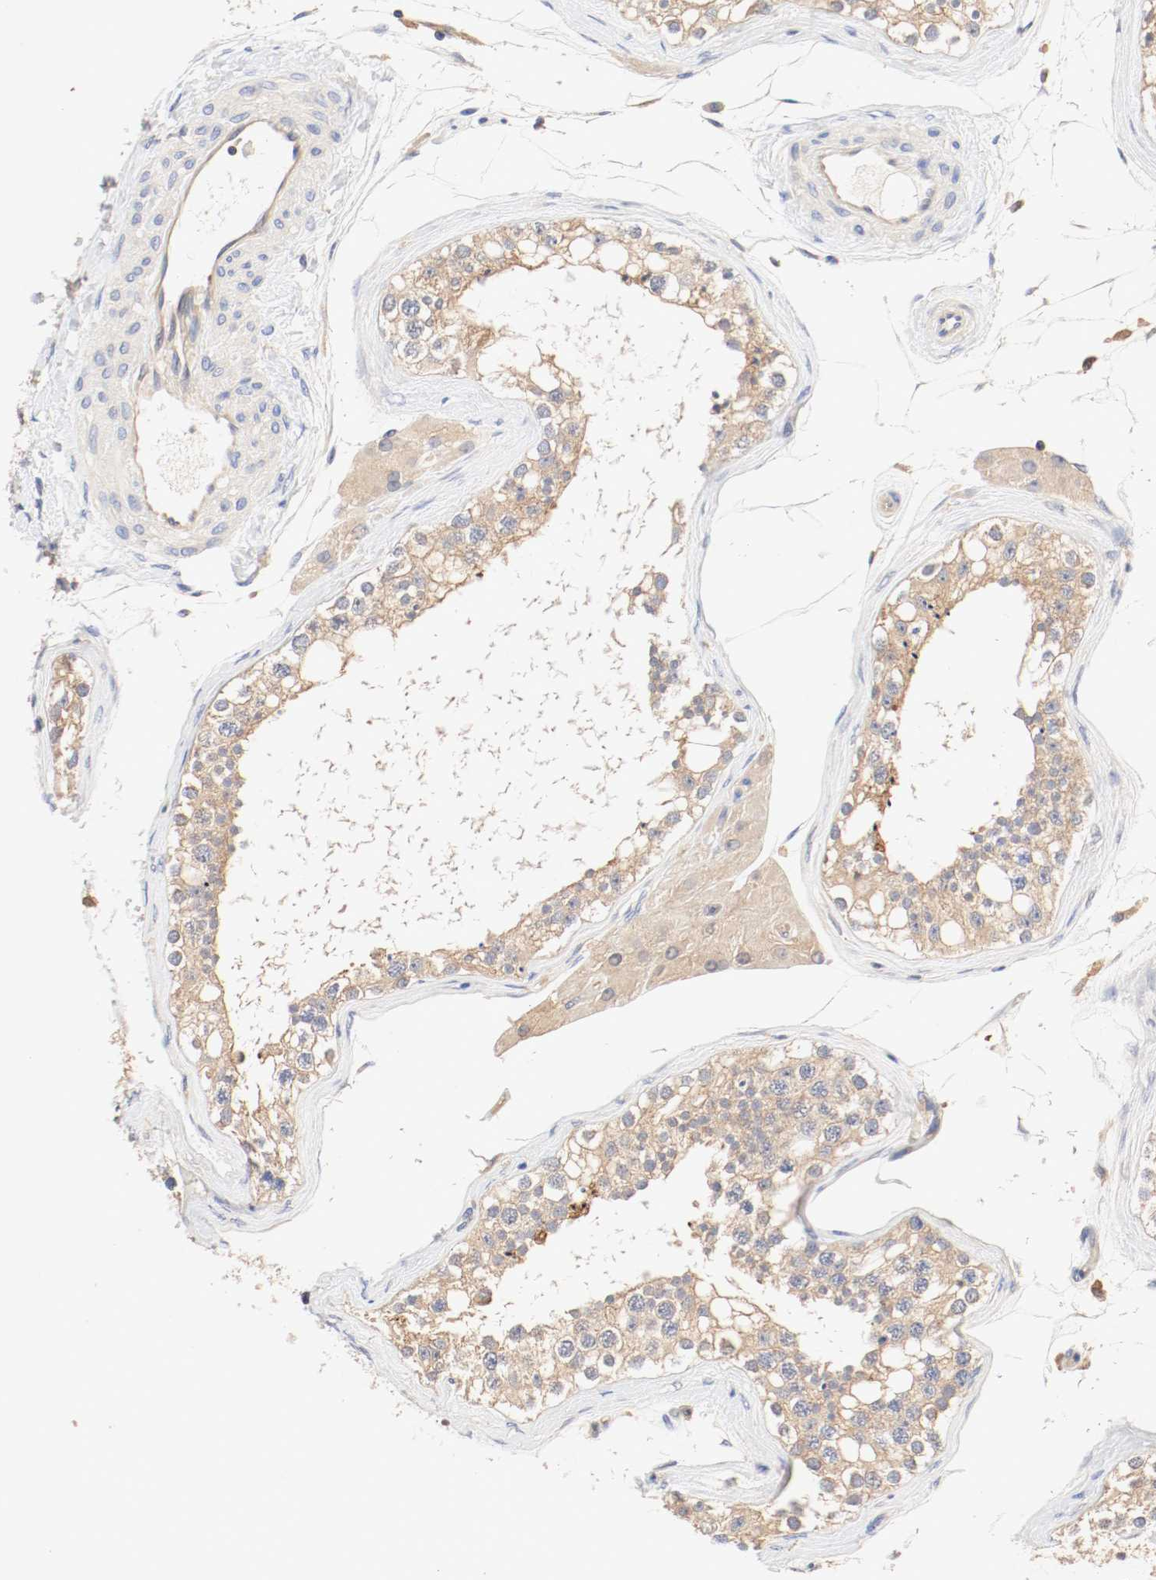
{"staining": {"intensity": "moderate", "quantity": ">75%", "location": "cytoplasmic/membranous"}, "tissue": "testis", "cell_type": "Cells in seminiferous ducts", "image_type": "normal", "snomed": [{"axis": "morphology", "description": "Normal tissue, NOS"}, {"axis": "topography", "description": "Testis"}], "caption": "Immunohistochemistry photomicrograph of normal testis: testis stained using IHC demonstrates medium levels of moderate protein expression localized specifically in the cytoplasmic/membranous of cells in seminiferous ducts, appearing as a cytoplasmic/membranous brown color.", "gene": "GIT1", "patient": {"sex": "male", "age": 68}}